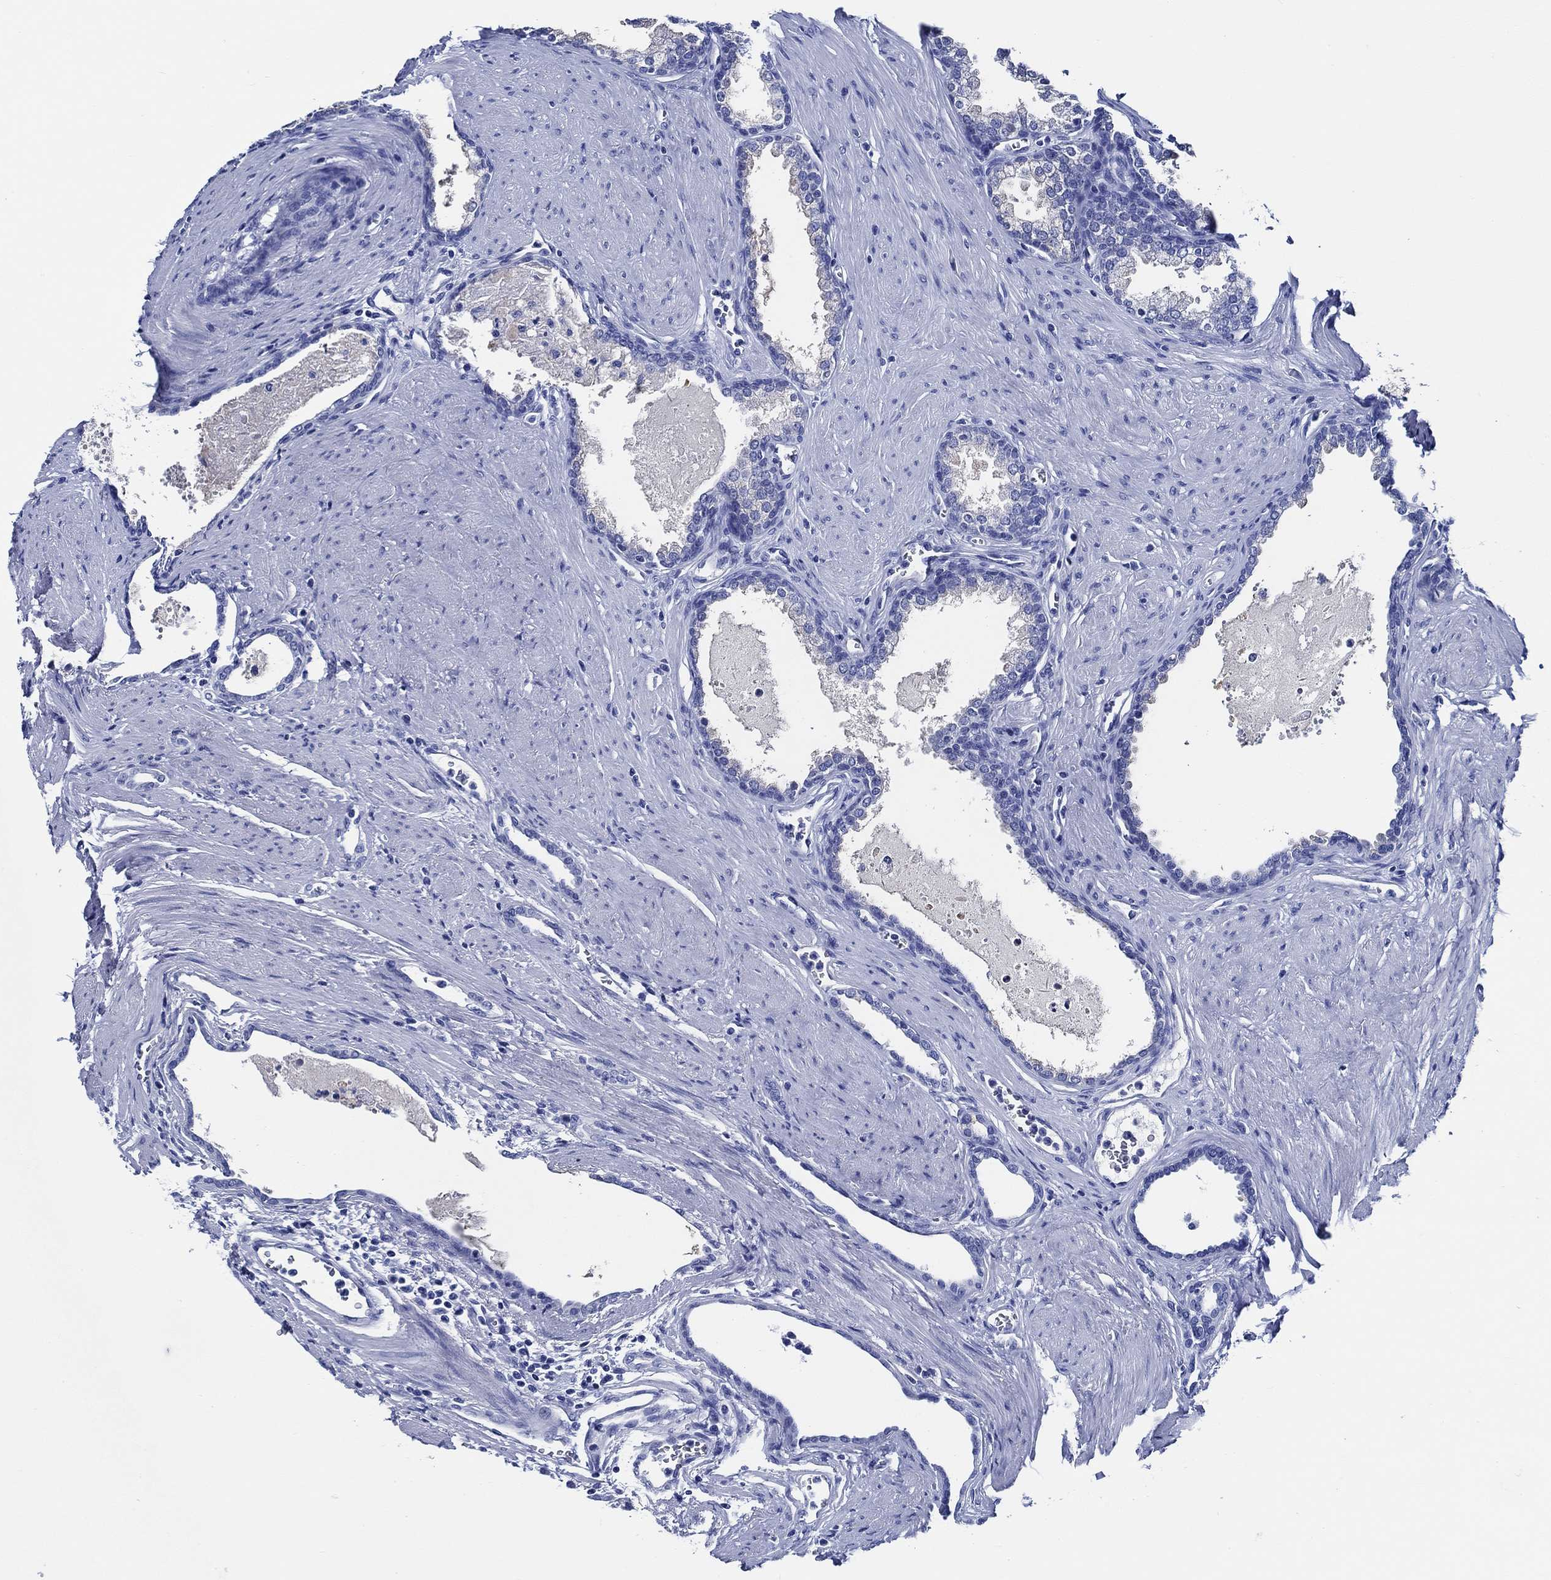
{"staining": {"intensity": "negative", "quantity": "none", "location": "none"}, "tissue": "prostate cancer", "cell_type": "Tumor cells", "image_type": "cancer", "snomed": [{"axis": "morphology", "description": "Adenocarcinoma, NOS"}, {"axis": "topography", "description": "Prostate"}], "caption": "High power microscopy histopathology image of an immunohistochemistry (IHC) image of adenocarcinoma (prostate), revealing no significant expression in tumor cells.", "gene": "WDR62", "patient": {"sex": "male", "age": 66}}